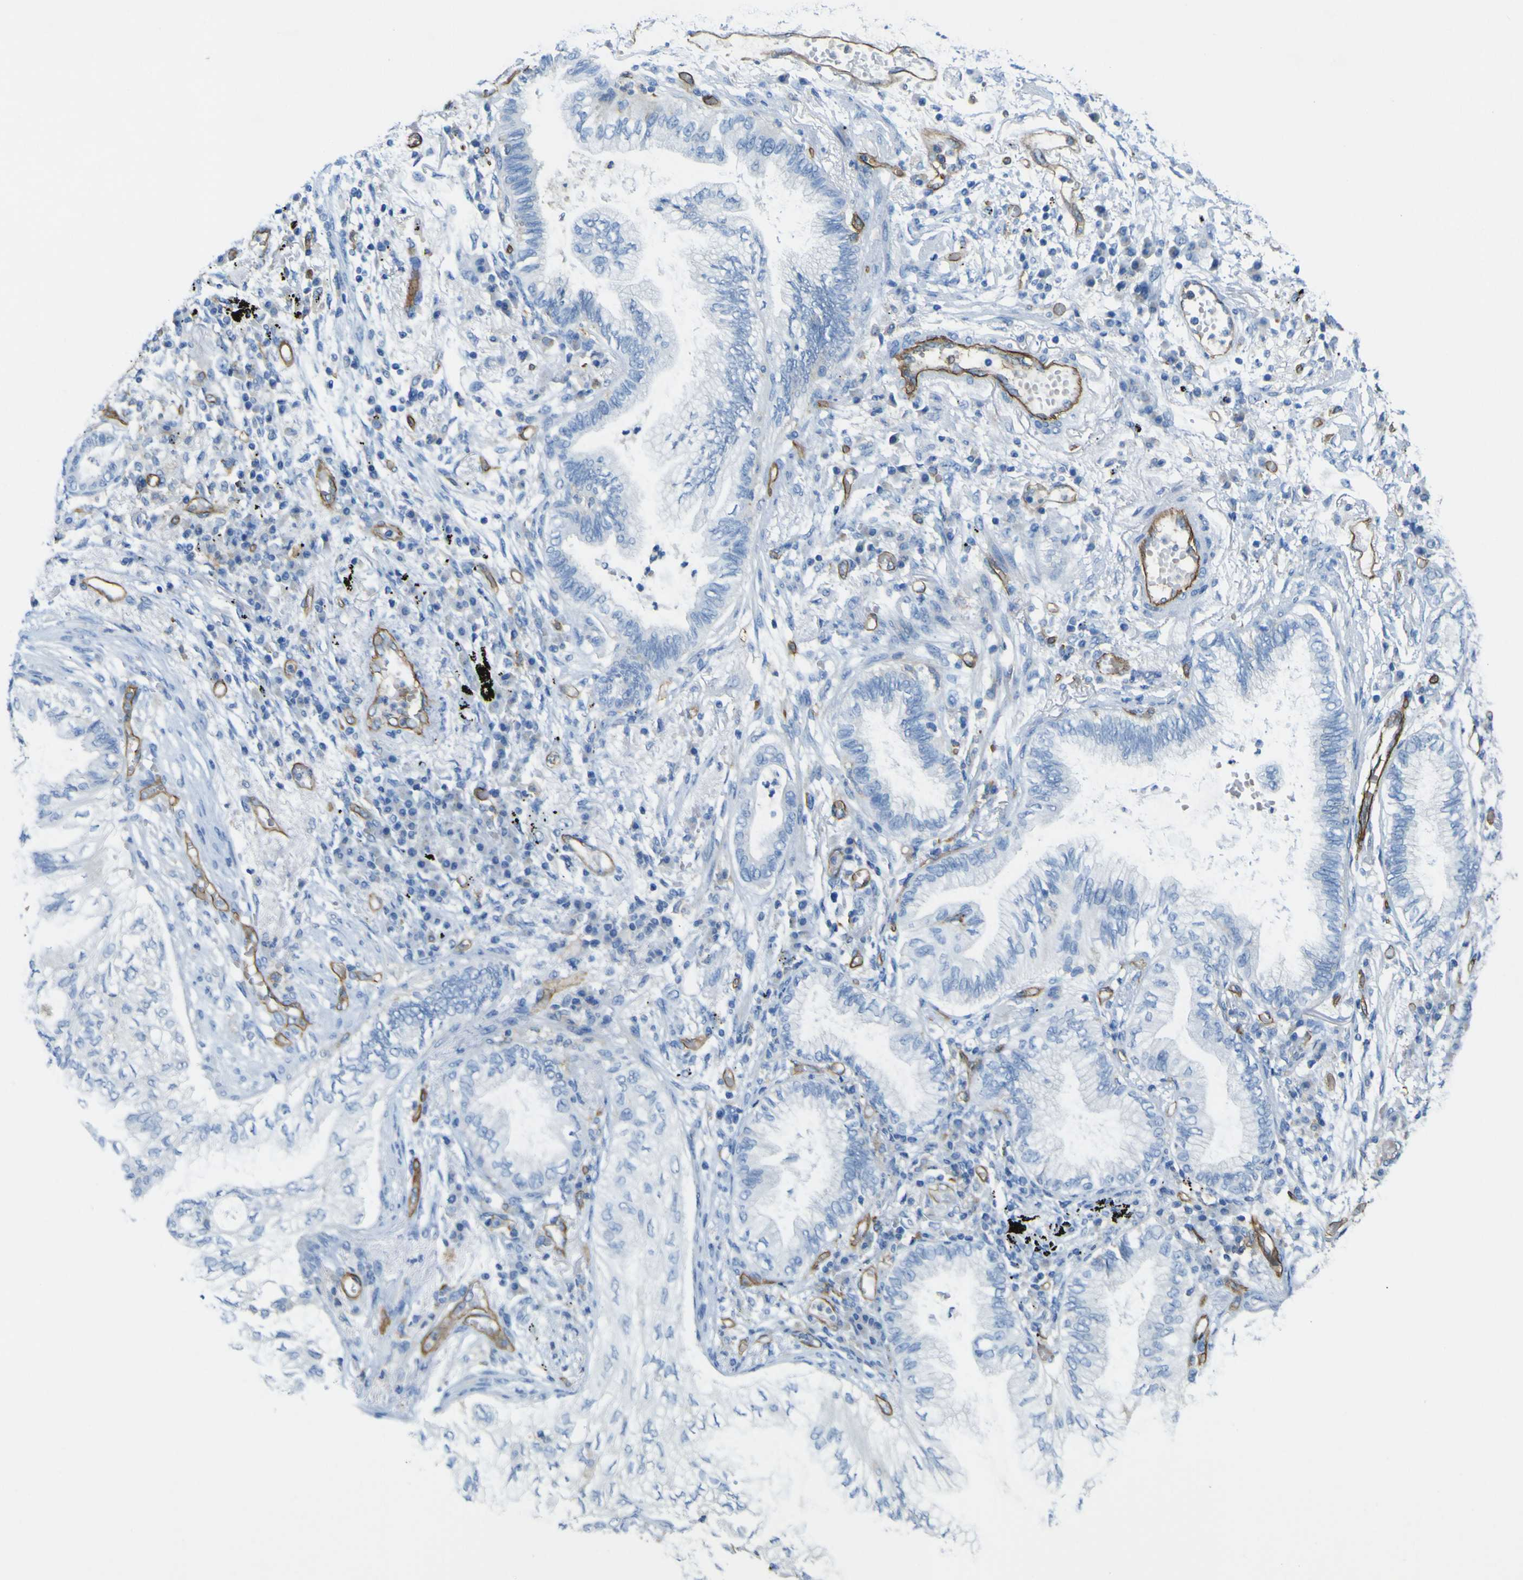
{"staining": {"intensity": "negative", "quantity": "none", "location": "none"}, "tissue": "lung cancer", "cell_type": "Tumor cells", "image_type": "cancer", "snomed": [{"axis": "morphology", "description": "Normal tissue, NOS"}, {"axis": "morphology", "description": "Adenocarcinoma, NOS"}, {"axis": "topography", "description": "Bronchus"}, {"axis": "topography", "description": "Lung"}], "caption": "A micrograph of adenocarcinoma (lung) stained for a protein exhibits no brown staining in tumor cells. (DAB immunohistochemistry with hematoxylin counter stain).", "gene": "CD93", "patient": {"sex": "female", "age": 70}}